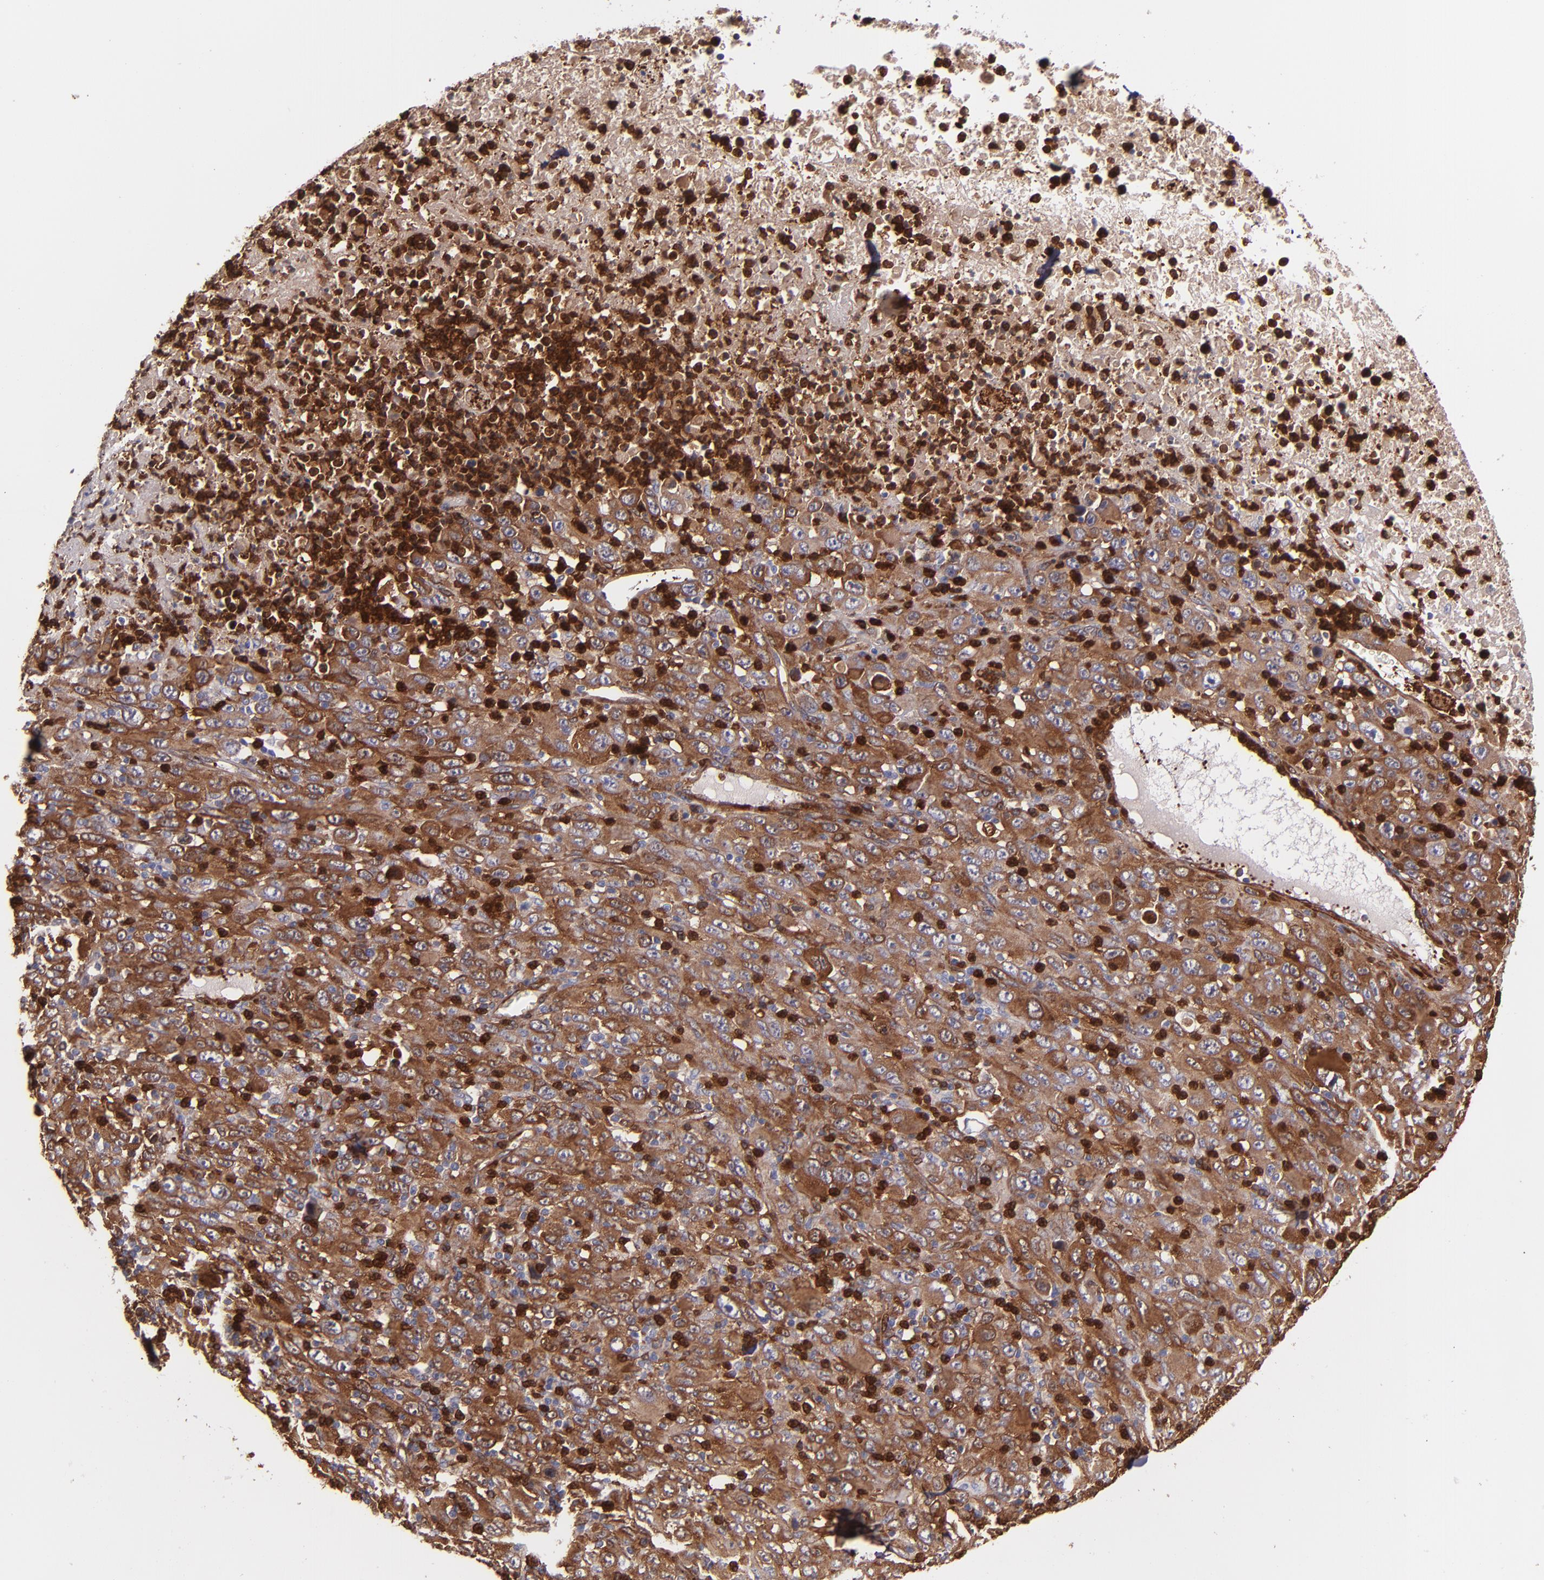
{"staining": {"intensity": "moderate", "quantity": ">75%", "location": "cytoplasmic/membranous"}, "tissue": "melanoma", "cell_type": "Tumor cells", "image_type": "cancer", "snomed": [{"axis": "morphology", "description": "Malignant melanoma, Metastatic site"}, {"axis": "topography", "description": "Skin"}], "caption": "Protein analysis of malignant melanoma (metastatic site) tissue reveals moderate cytoplasmic/membranous expression in approximately >75% of tumor cells.", "gene": "VCL", "patient": {"sex": "female", "age": 56}}